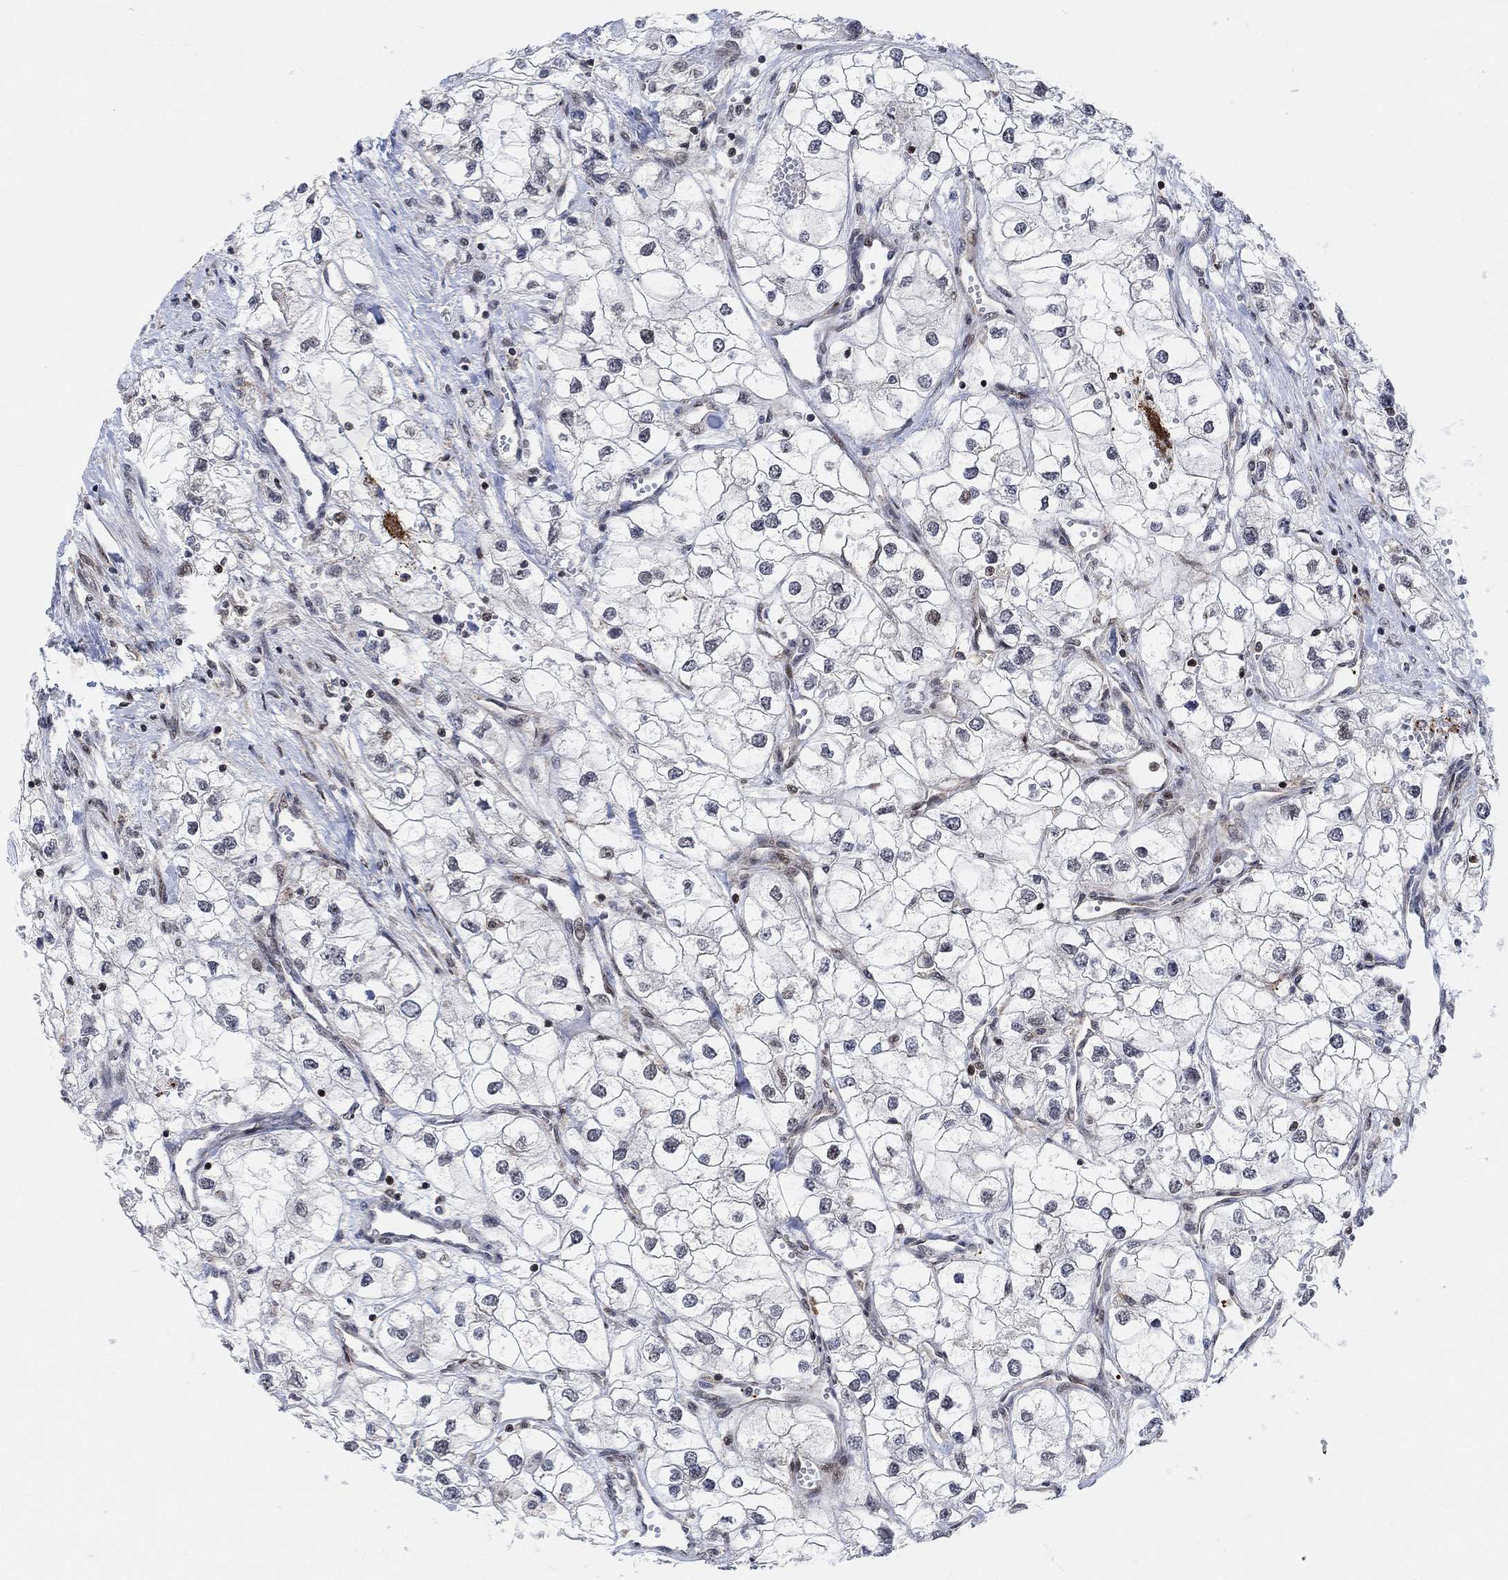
{"staining": {"intensity": "negative", "quantity": "none", "location": "none"}, "tissue": "renal cancer", "cell_type": "Tumor cells", "image_type": "cancer", "snomed": [{"axis": "morphology", "description": "Adenocarcinoma, NOS"}, {"axis": "topography", "description": "Kidney"}], "caption": "IHC of adenocarcinoma (renal) demonstrates no expression in tumor cells.", "gene": "PWWP2B", "patient": {"sex": "male", "age": 59}}